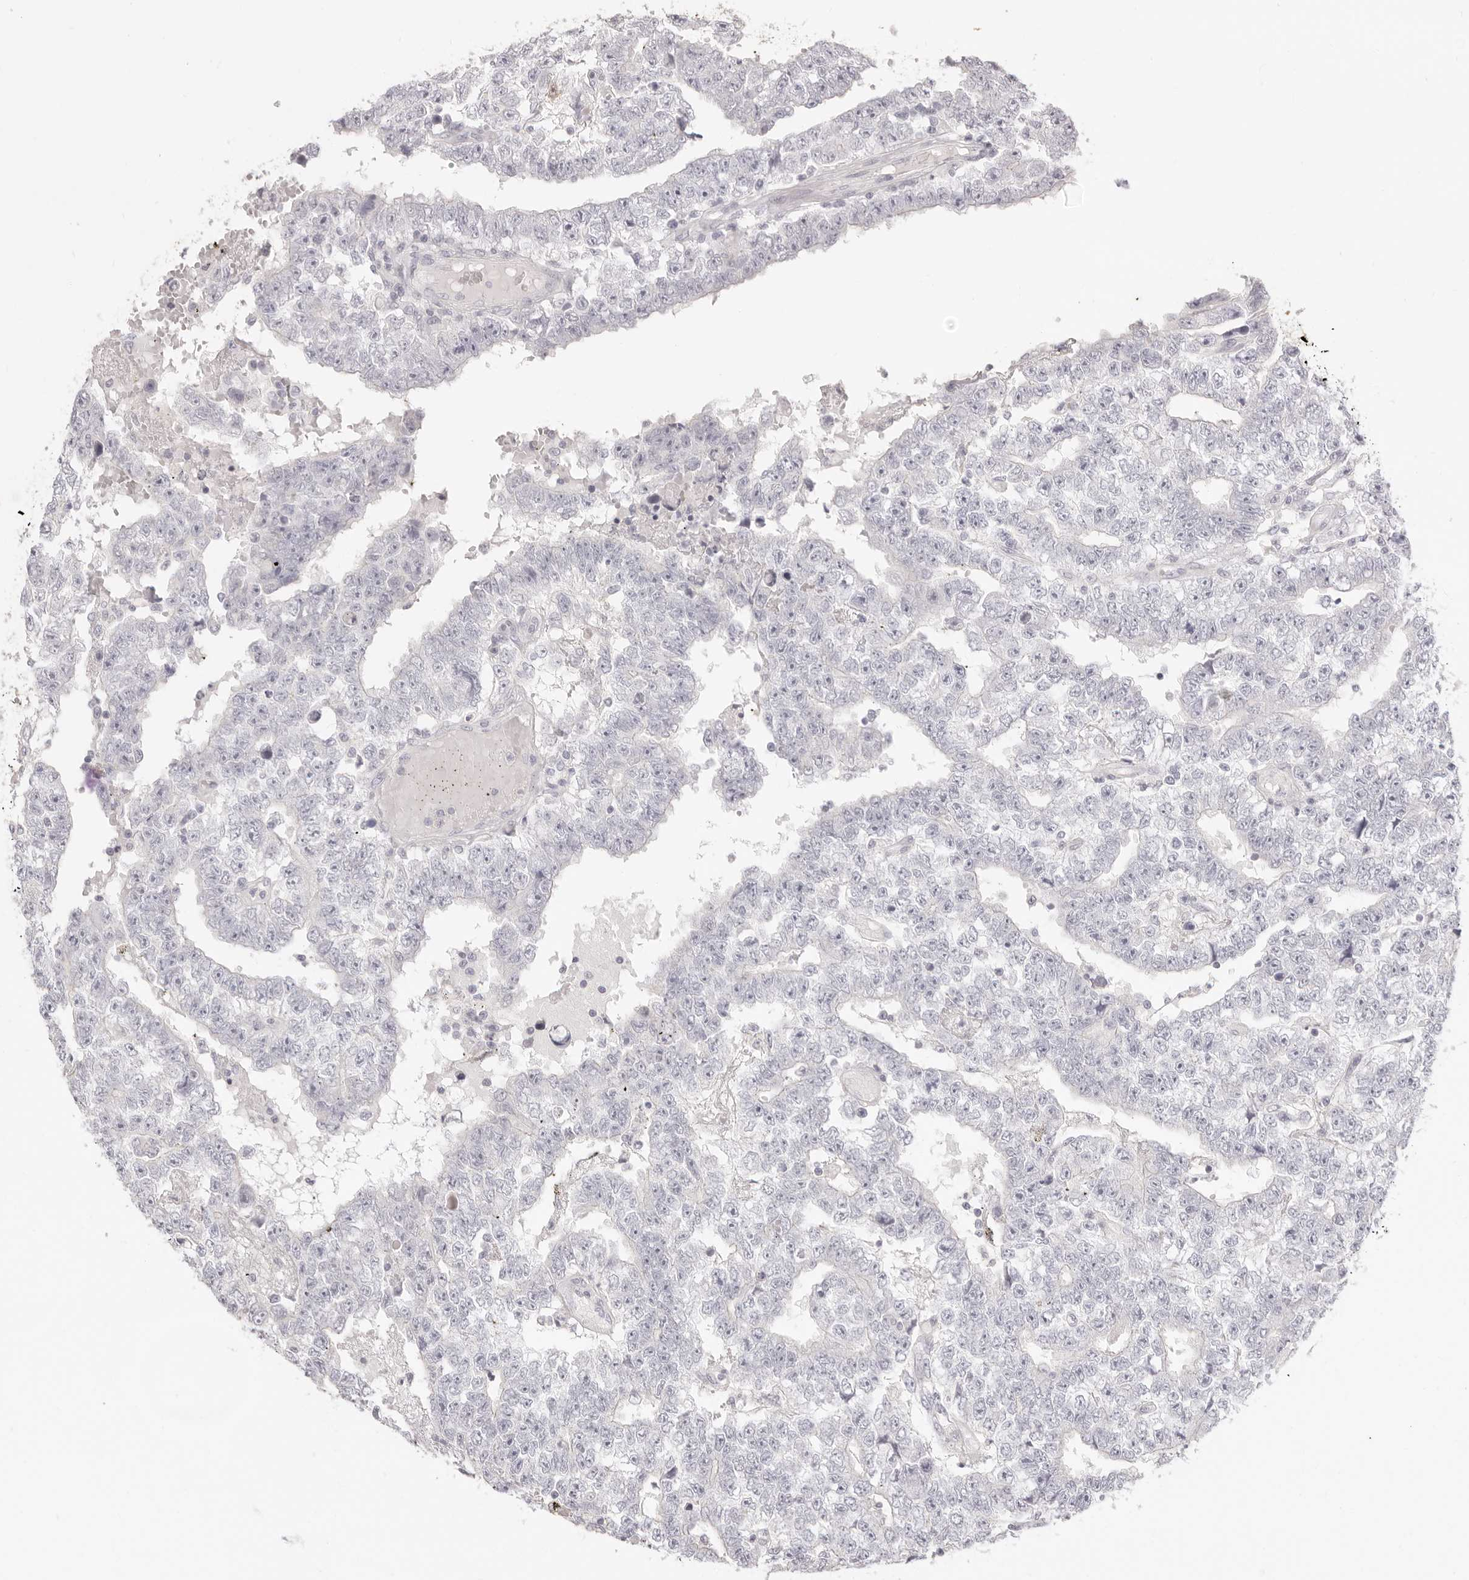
{"staining": {"intensity": "negative", "quantity": "none", "location": "none"}, "tissue": "testis cancer", "cell_type": "Tumor cells", "image_type": "cancer", "snomed": [{"axis": "morphology", "description": "Carcinoma, Embryonal, NOS"}, {"axis": "topography", "description": "Testis"}], "caption": "Immunohistochemistry (IHC) histopathology image of testis cancer stained for a protein (brown), which displays no positivity in tumor cells. Nuclei are stained in blue.", "gene": "FABP1", "patient": {"sex": "male", "age": 25}}